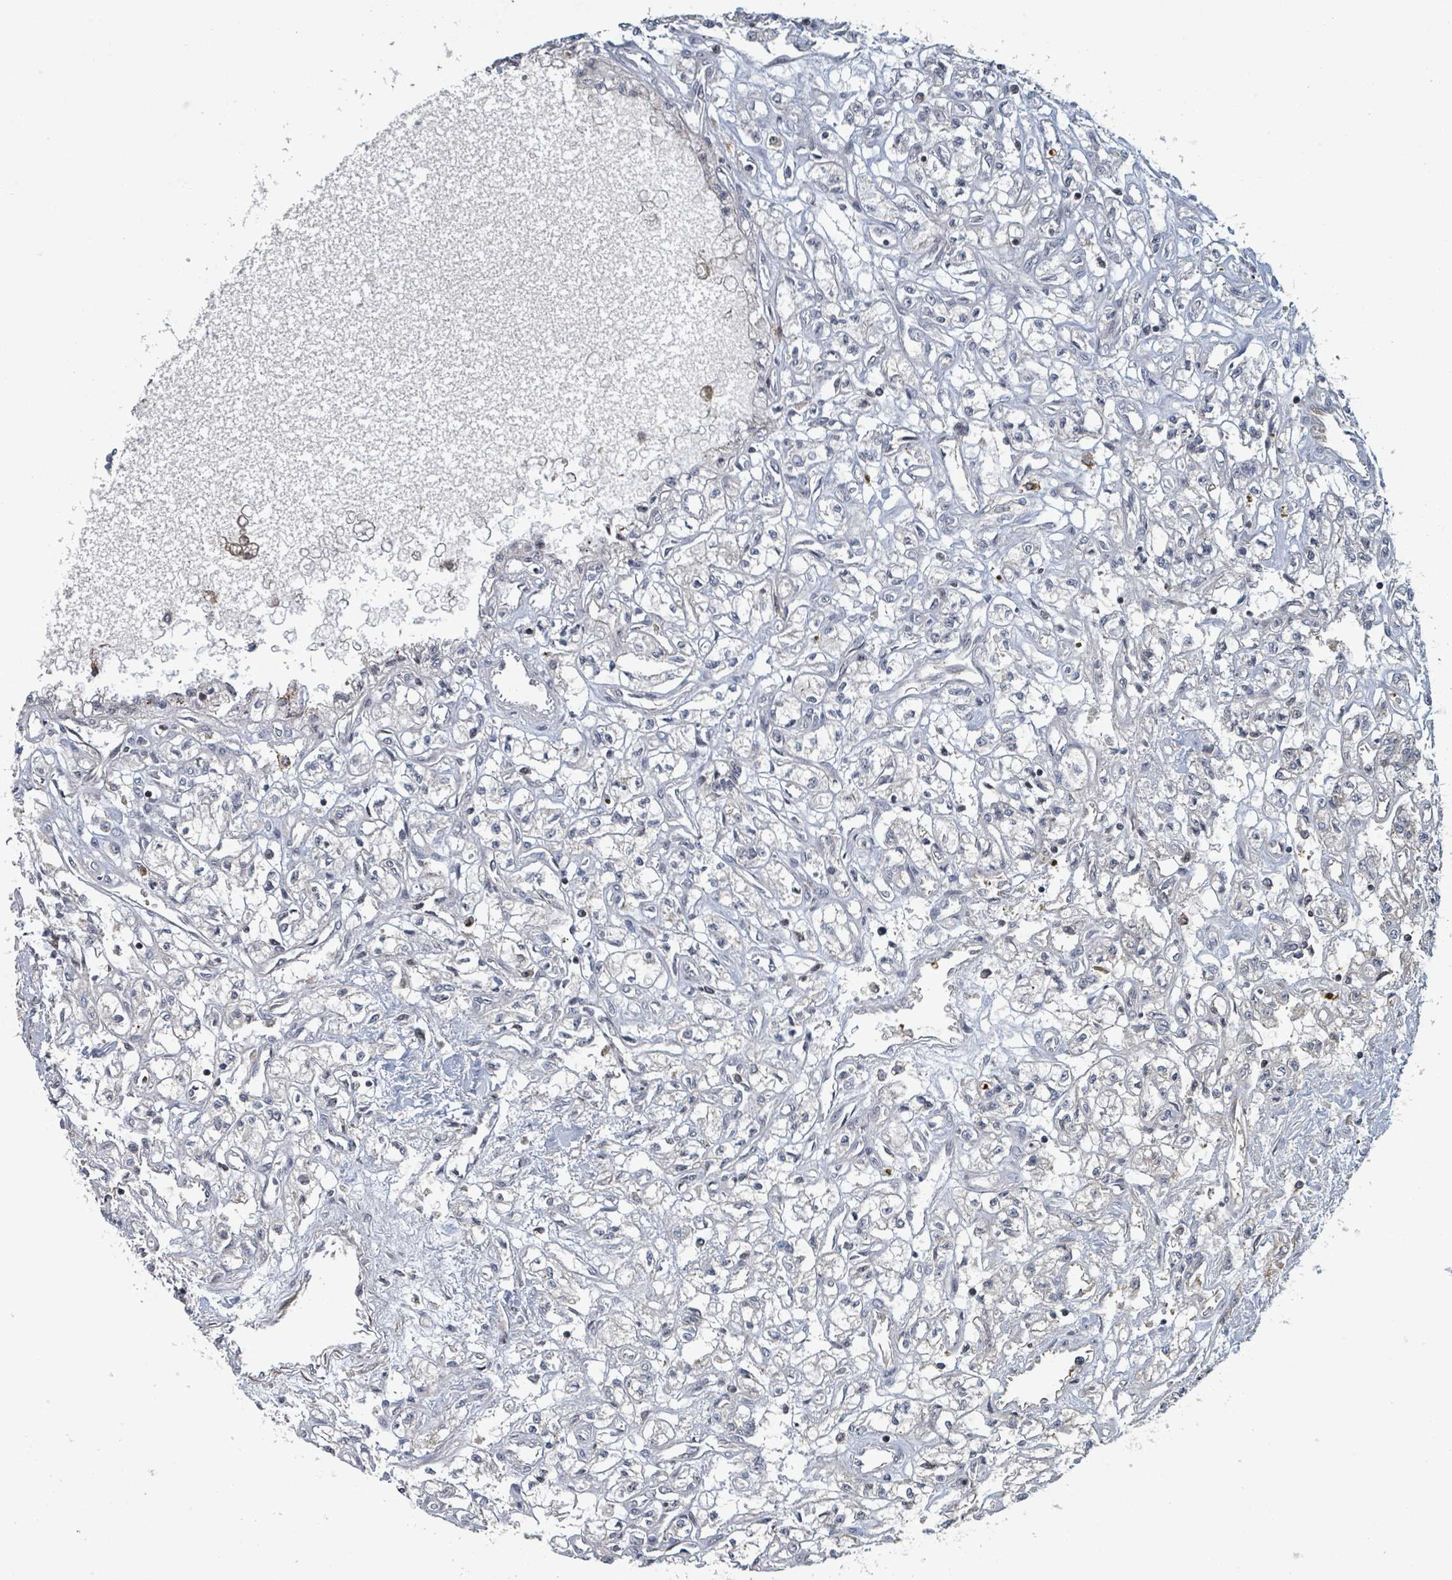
{"staining": {"intensity": "negative", "quantity": "none", "location": "none"}, "tissue": "renal cancer", "cell_type": "Tumor cells", "image_type": "cancer", "snomed": [{"axis": "morphology", "description": "Adenocarcinoma, NOS"}, {"axis": "topography", "description": "Kidney"}], "caption": "The photomicrograph exhibits no significant positivity in tumor cells of adenocarcinoma (renal). Nuclei are stained in blue.", "gene": "GTF3C1", "patient": {"sex": "male", "age": 56}}